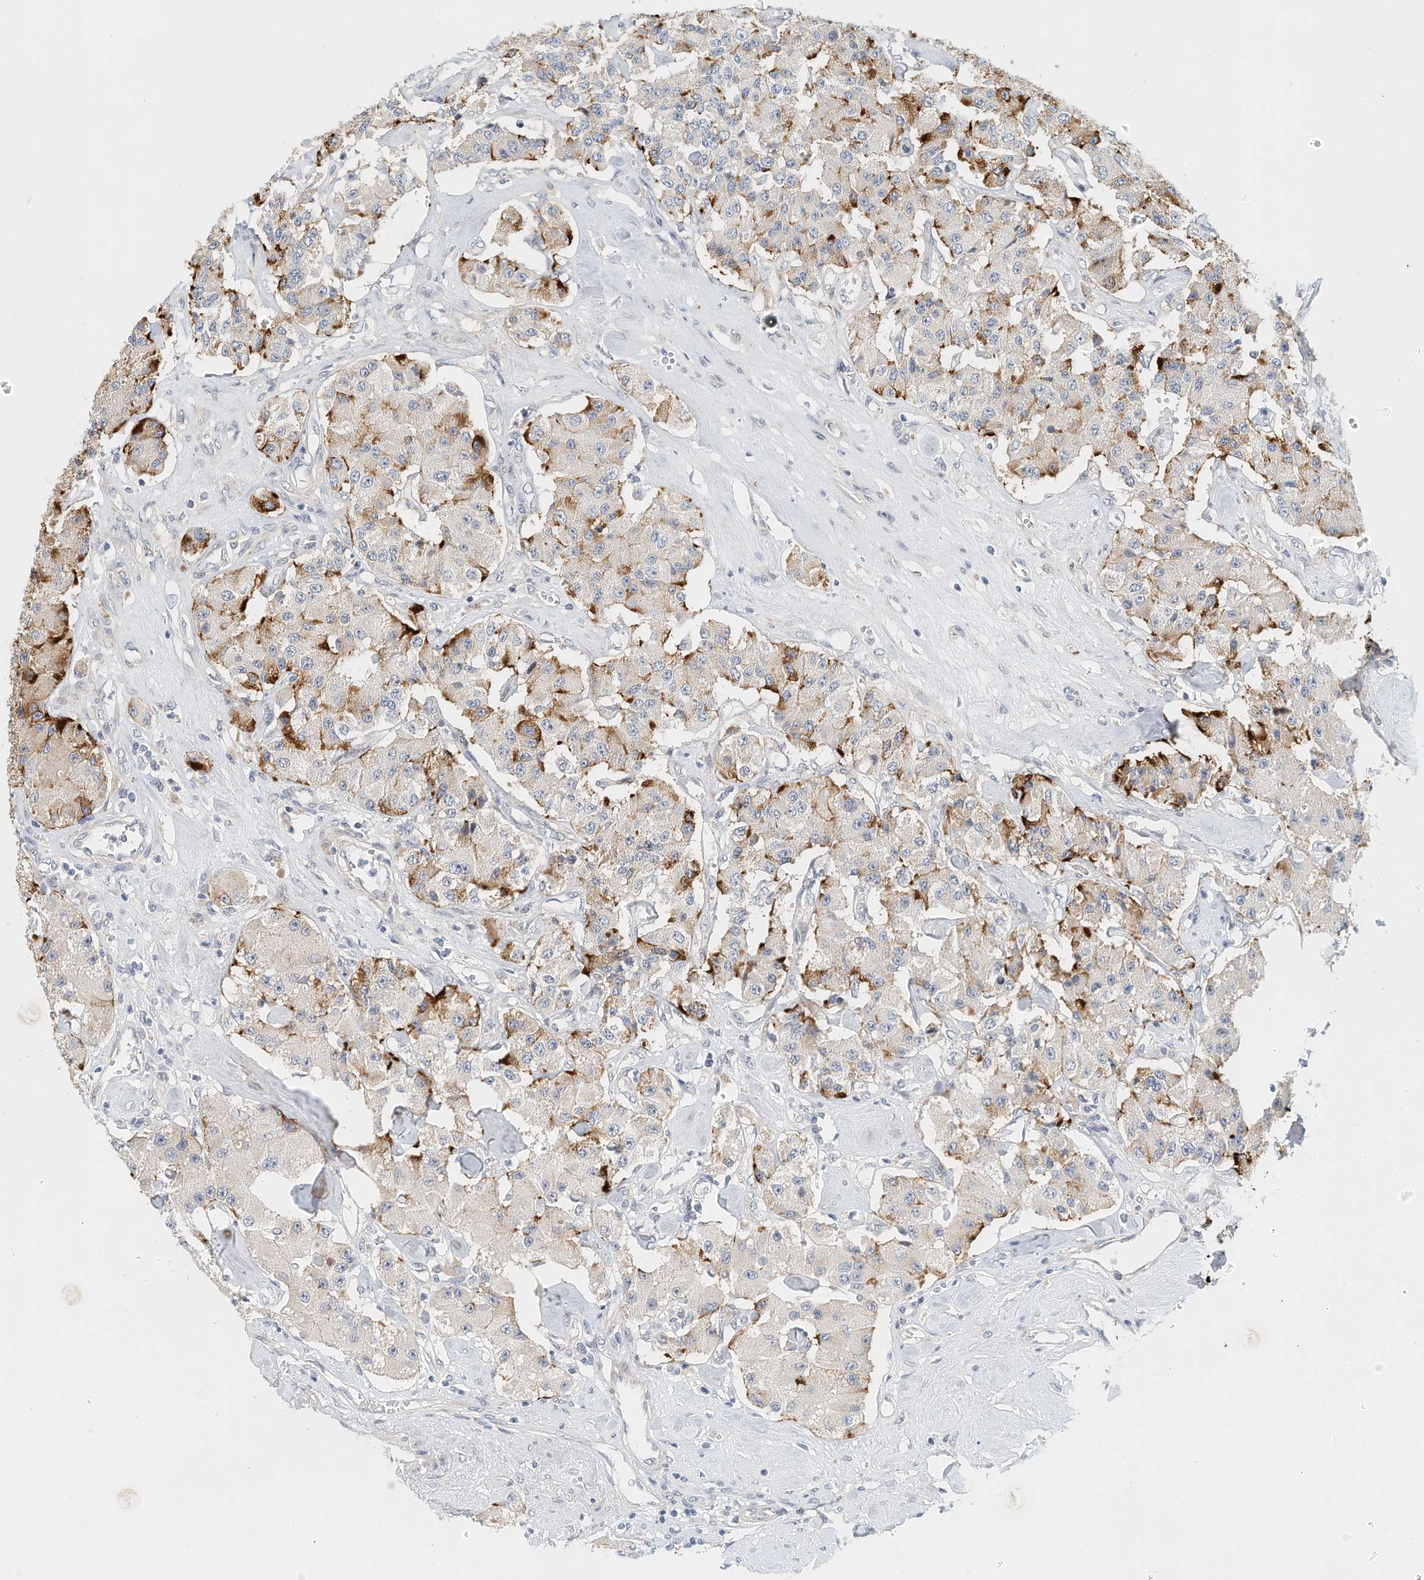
{"staining": {"intensity": "moderate", "quantity": "<25%", "location": "cytoplasmic/membranous"}, "tissue": "carcinoid", "cell_type": "Tumor cells", "image_type": "cancer", "snomed": [{"axis": "morphology", "description": "Carcinoid, malignant, NOS"}, {"axis": "topography", "description": "Pancreas"}], "caption": "DAB (3,3'-diaminobenzidine) immunohistochemical staining of human malignant carcinoid reveals moderate cytoplasmic/membranous protein positivity in about <25% of tumor cells. The protein is shown in brown color, while the nuclei are stained blue.", "gene": "ARHGAP28", "patient": {"sex": "male", "age": 41}}